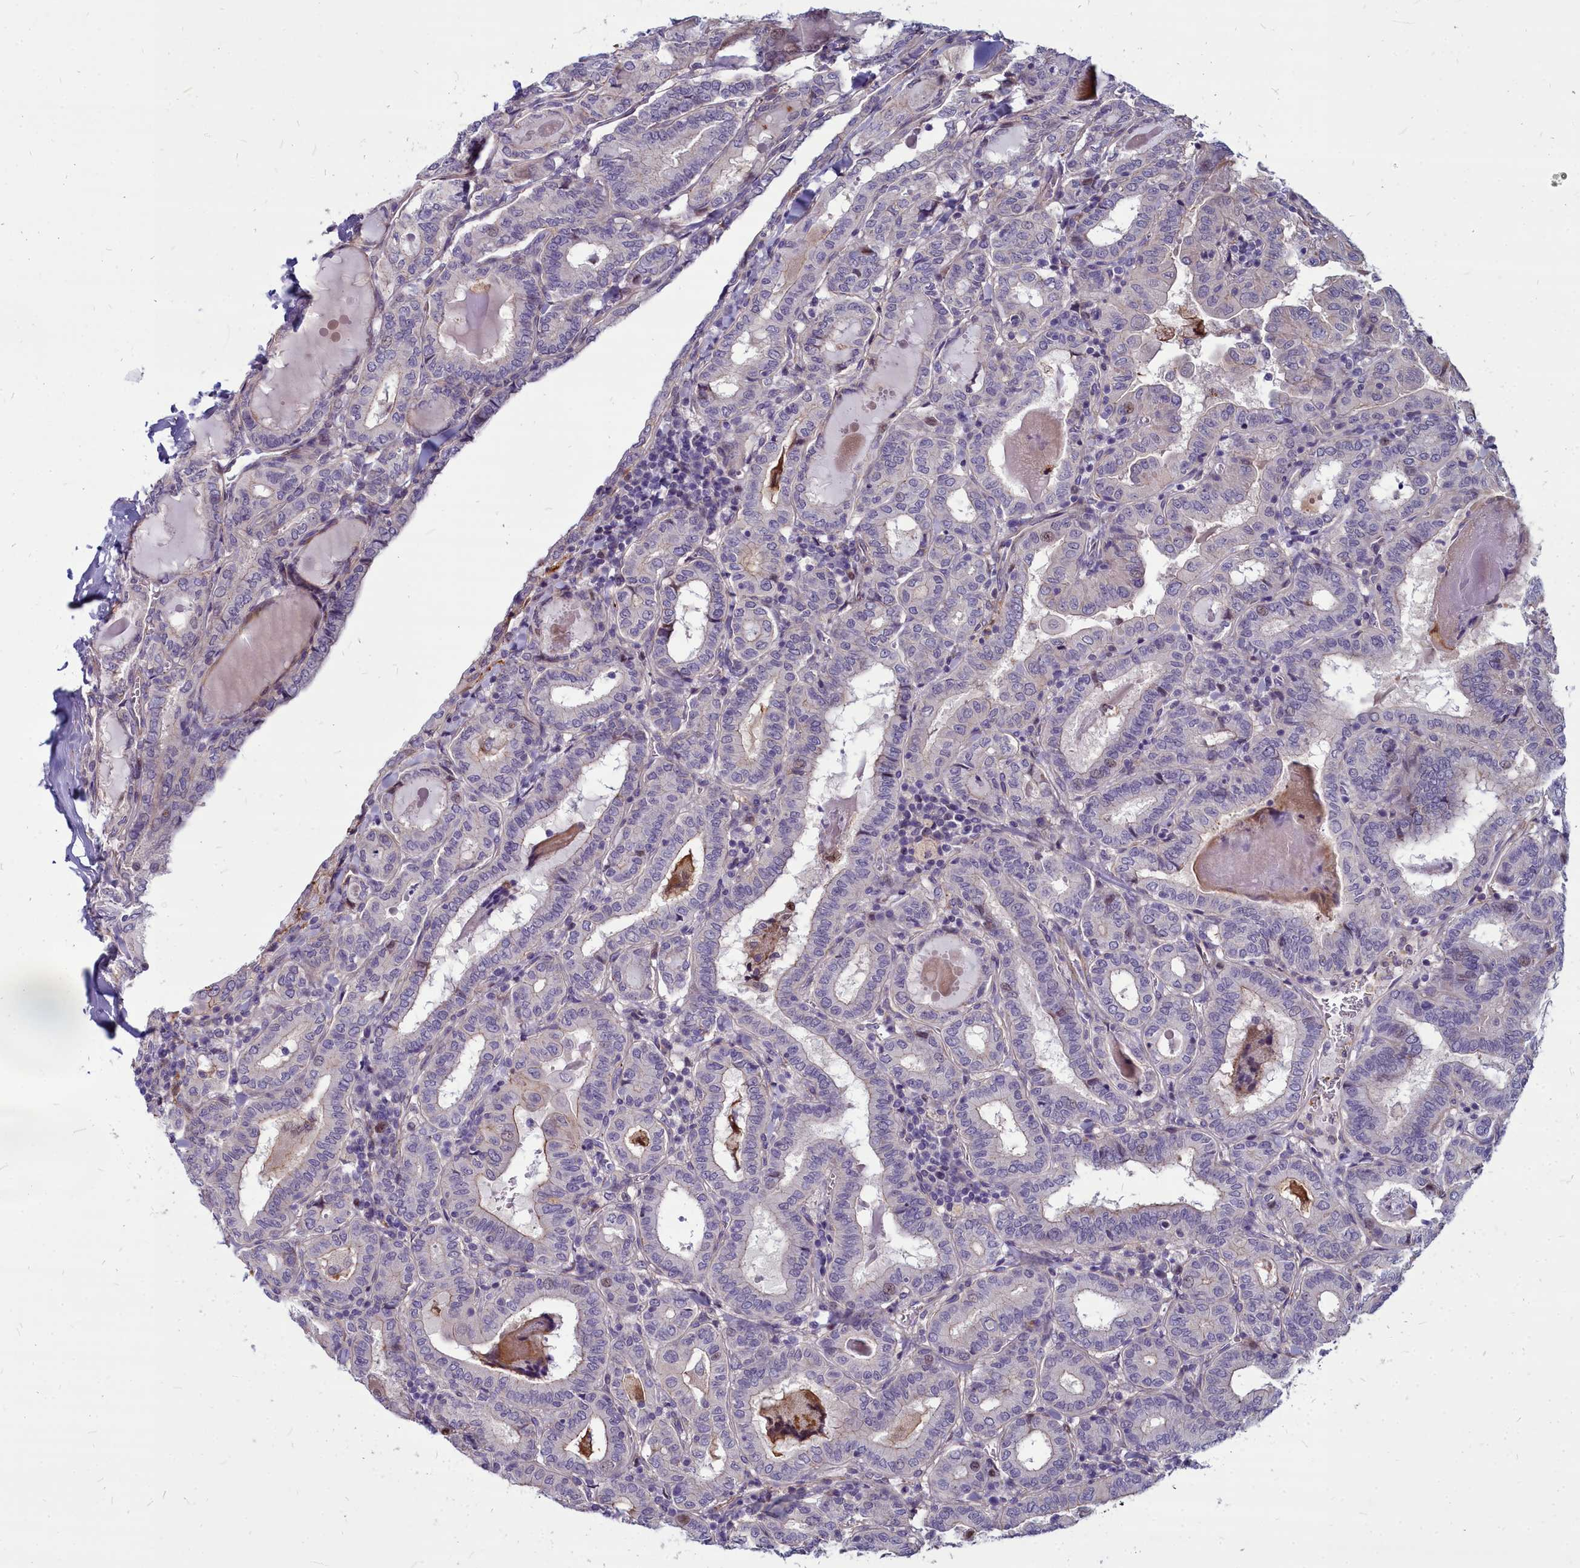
{"staining": {"intensity": "negative", "quantity": "none", "location": "none"}, "tissue": "thyroid cancer", "cell_type": "Tumor cells", "image_type": "cancer", "snomed": [{"axis": "morphology", "description": "Papillary adenocarcinoma, NOS"}, {"axis": "topography", "description": "Thyroid gland"}], "caption": "Thyroid papillary adenocarcinoma stained for a protein using immunohistochemistry (IHC) exhibits no staining tumor cells.", "gene": "TTC5", "patient": {"sex": "female", "age": 72}}